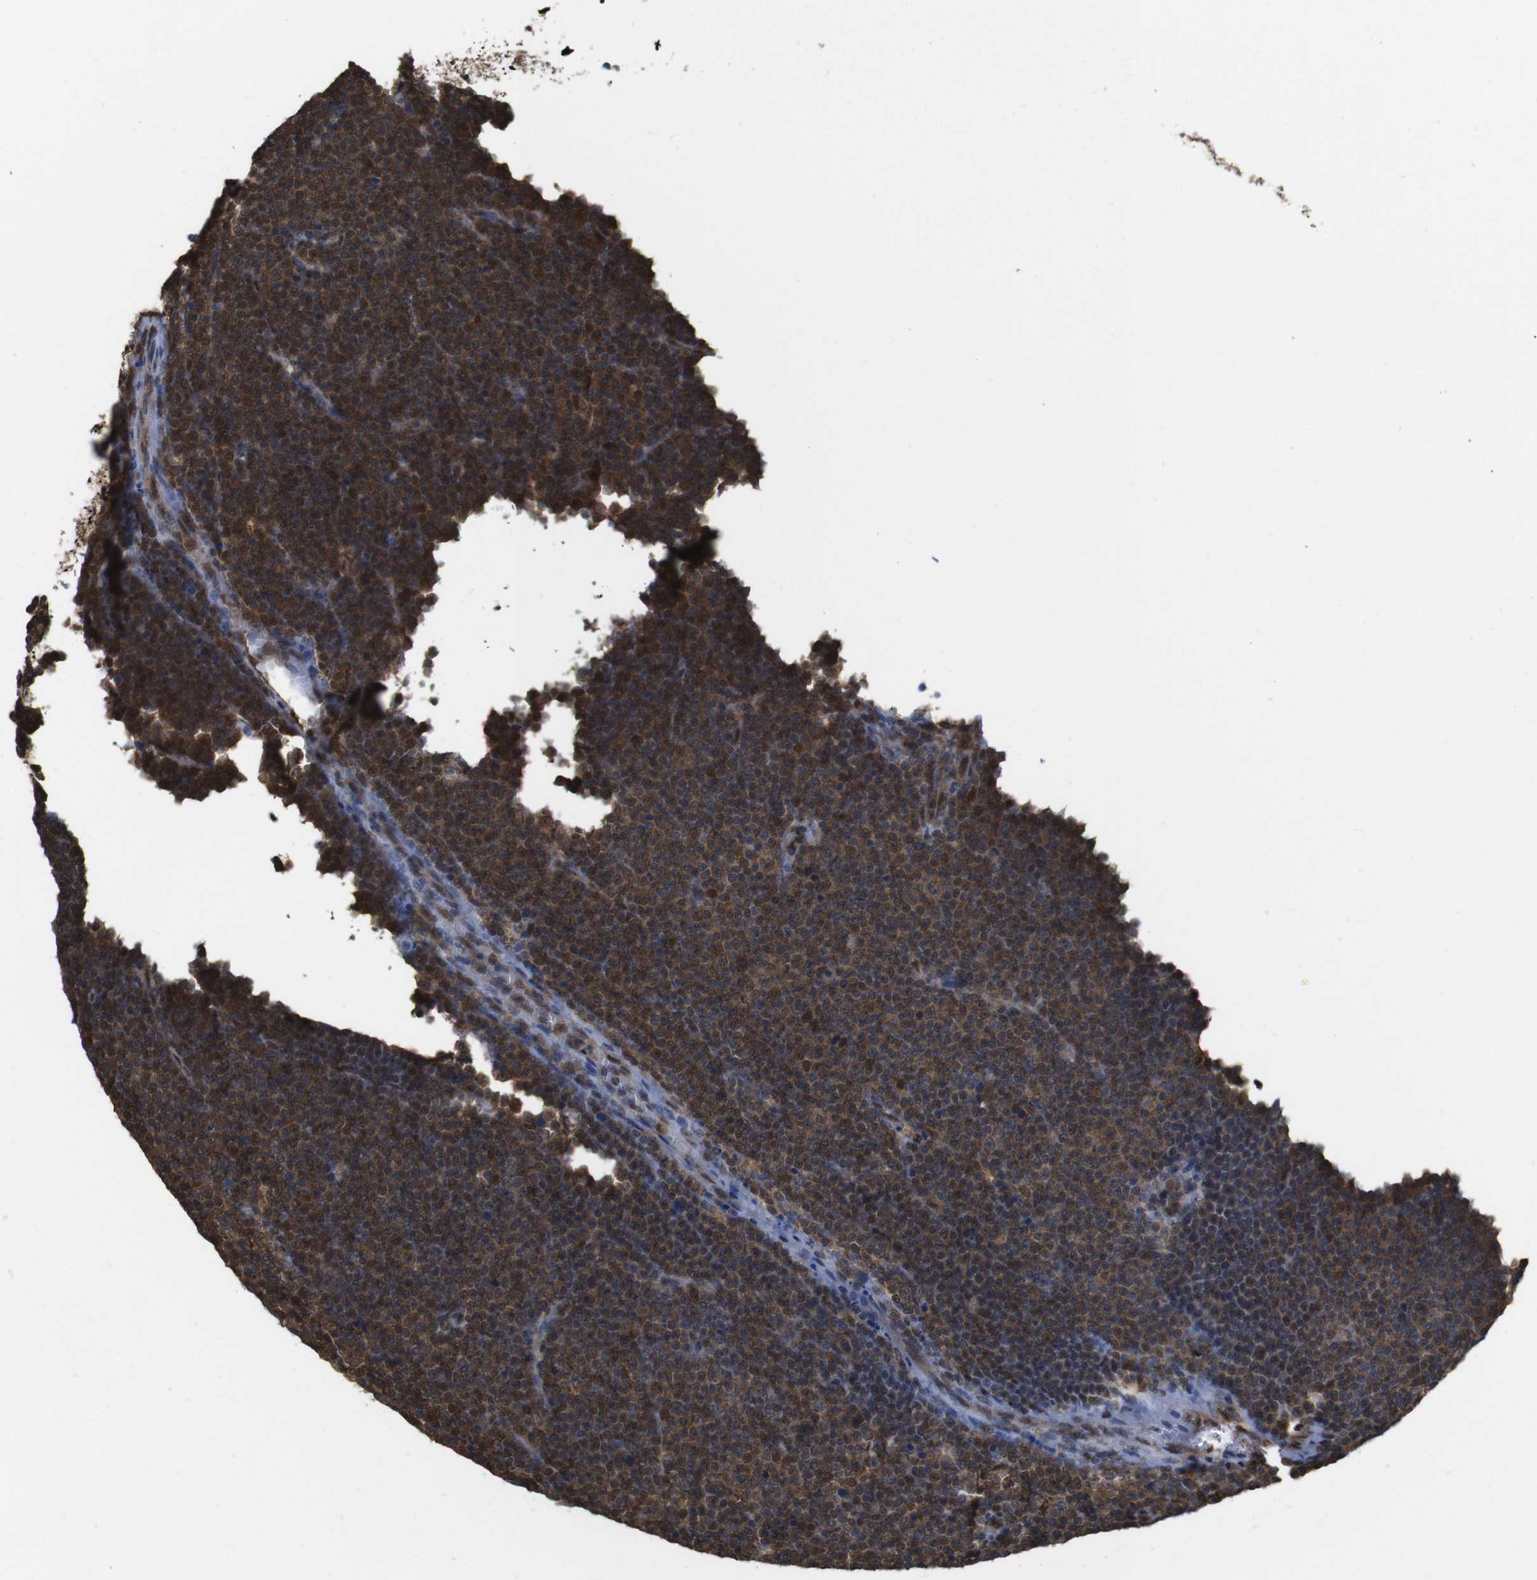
{"staining": {"intensity": "moderate", "quantity": ">75%", "location": "cytoplasmic/membranous,nuclear"}, "tissue": "lymphoma", "cell_type": "Tumor cells", "image_type": "cancer", "snomed": [{"axis": "morphology", "description": "Malignant lymphoma, non-Hodgkin's type, Low grade"}, {"axis": "topography", "description": "Lymph node"}], "caption": "IHC photomicrograph of low-grade malignant lymphoma, non-Hodgkin's type stained for a protein (brown), which demonstrates medium levels of moderate cytoplasmic/membranous and nuclear expression in about >75% of tumor cells.", "gene": "YWHAG", "patient": {"sex": "female", "age": 67}}